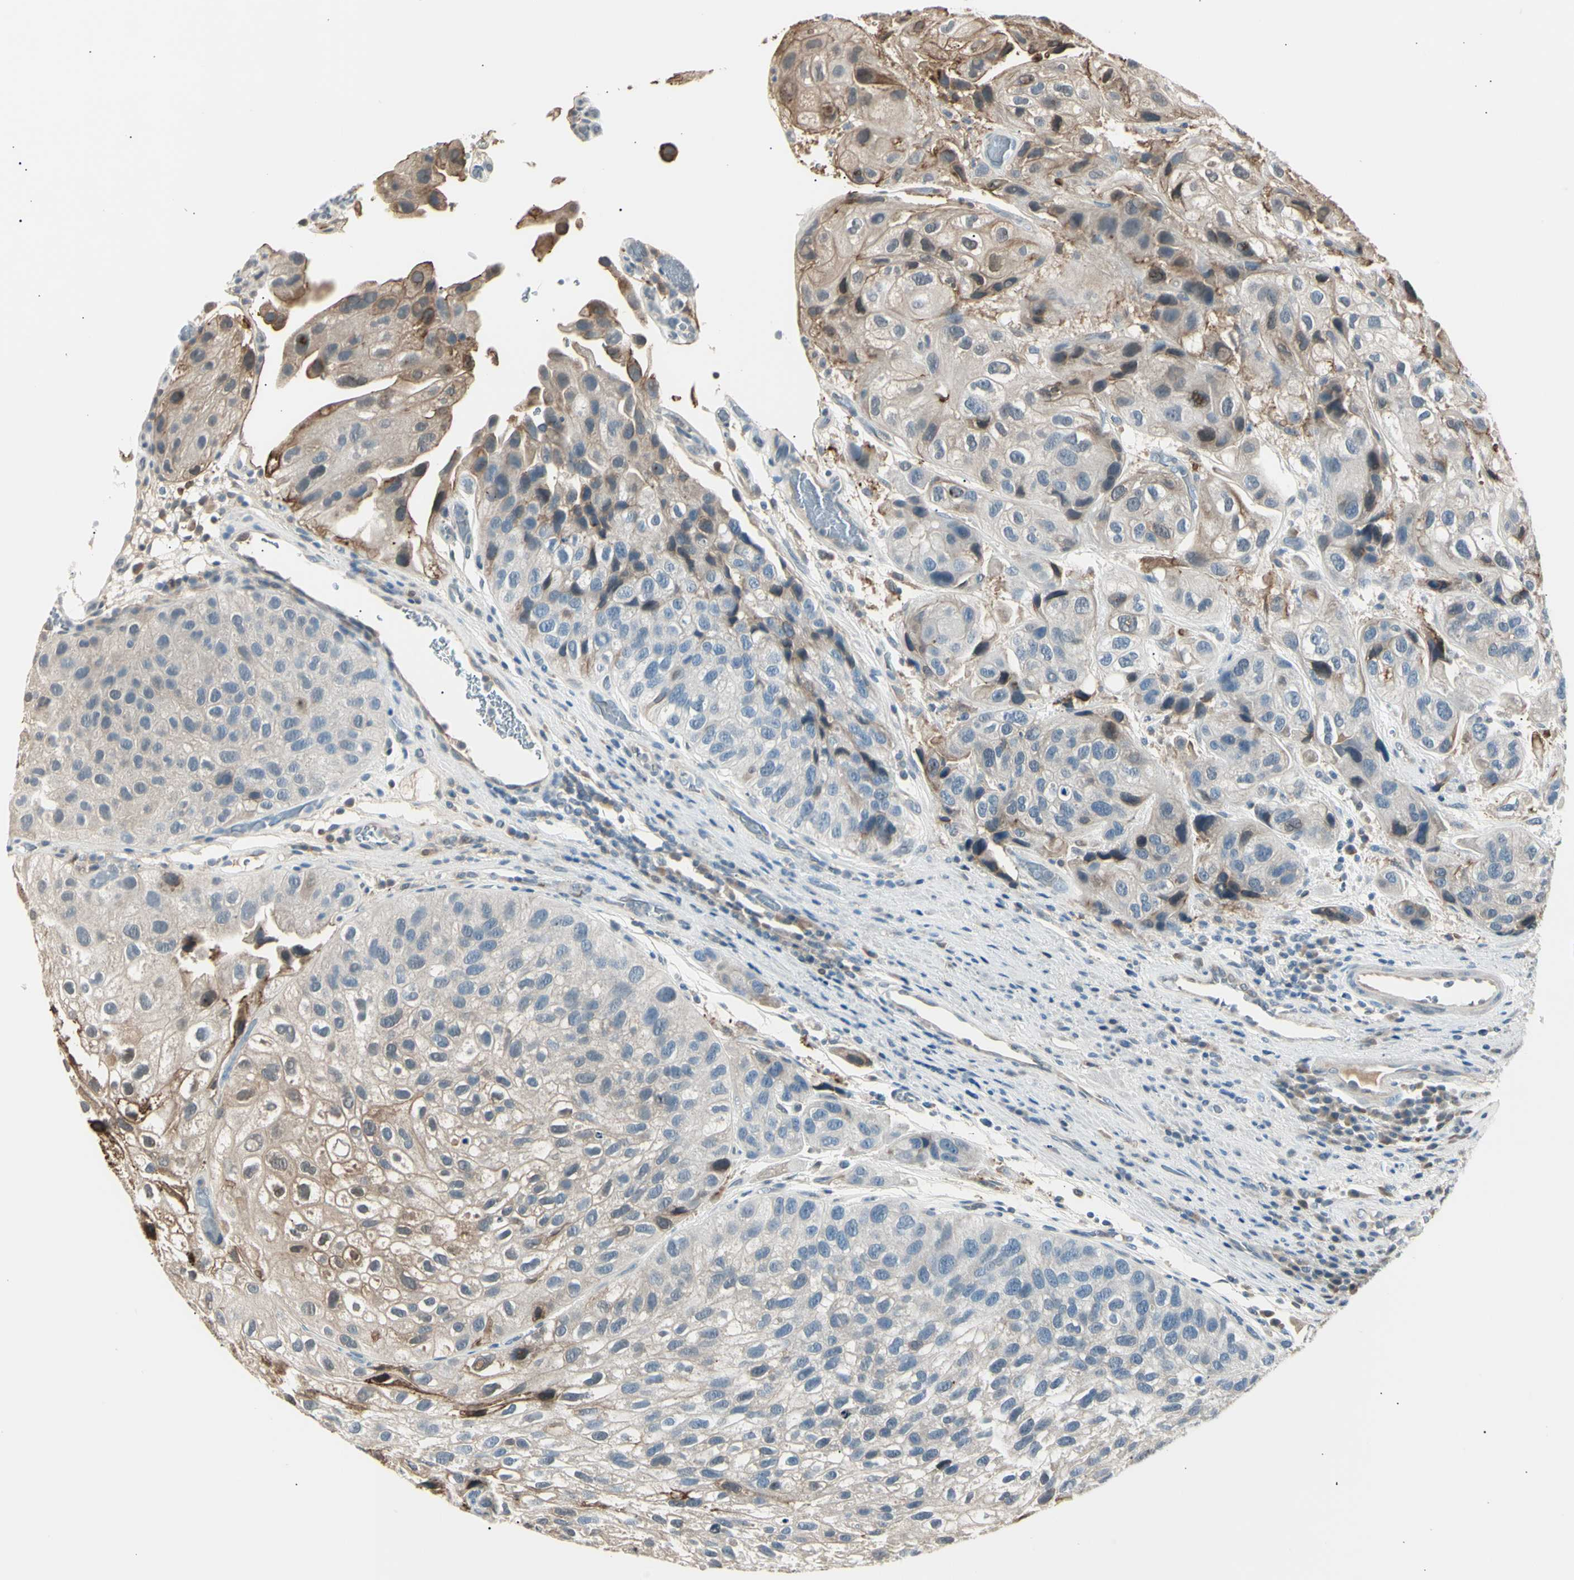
{"staining": {"intensity": "moderate", "quantity": "25%-75%", "location": "cytoplasmic/membranous"}, "tissue": "urothelial cancer", "cell_type": "Tumor cells", "image_type": "cancer", "snomed": [{"axis": "morphology", "description": "Urothelial carcinoma, High grade"}, {"axis": "topography", "description": "Urinary bladder"}], "caption": "A micrograph showing moderate cytoplasmic/membranous positivity in approximately 25%-75% of tumor cells in high-grade urothelial carcinoma, as visualized by brown immunohistochemical staining.", "gene": "LHPP", "patient": {"sex": "female", "age": 64}}